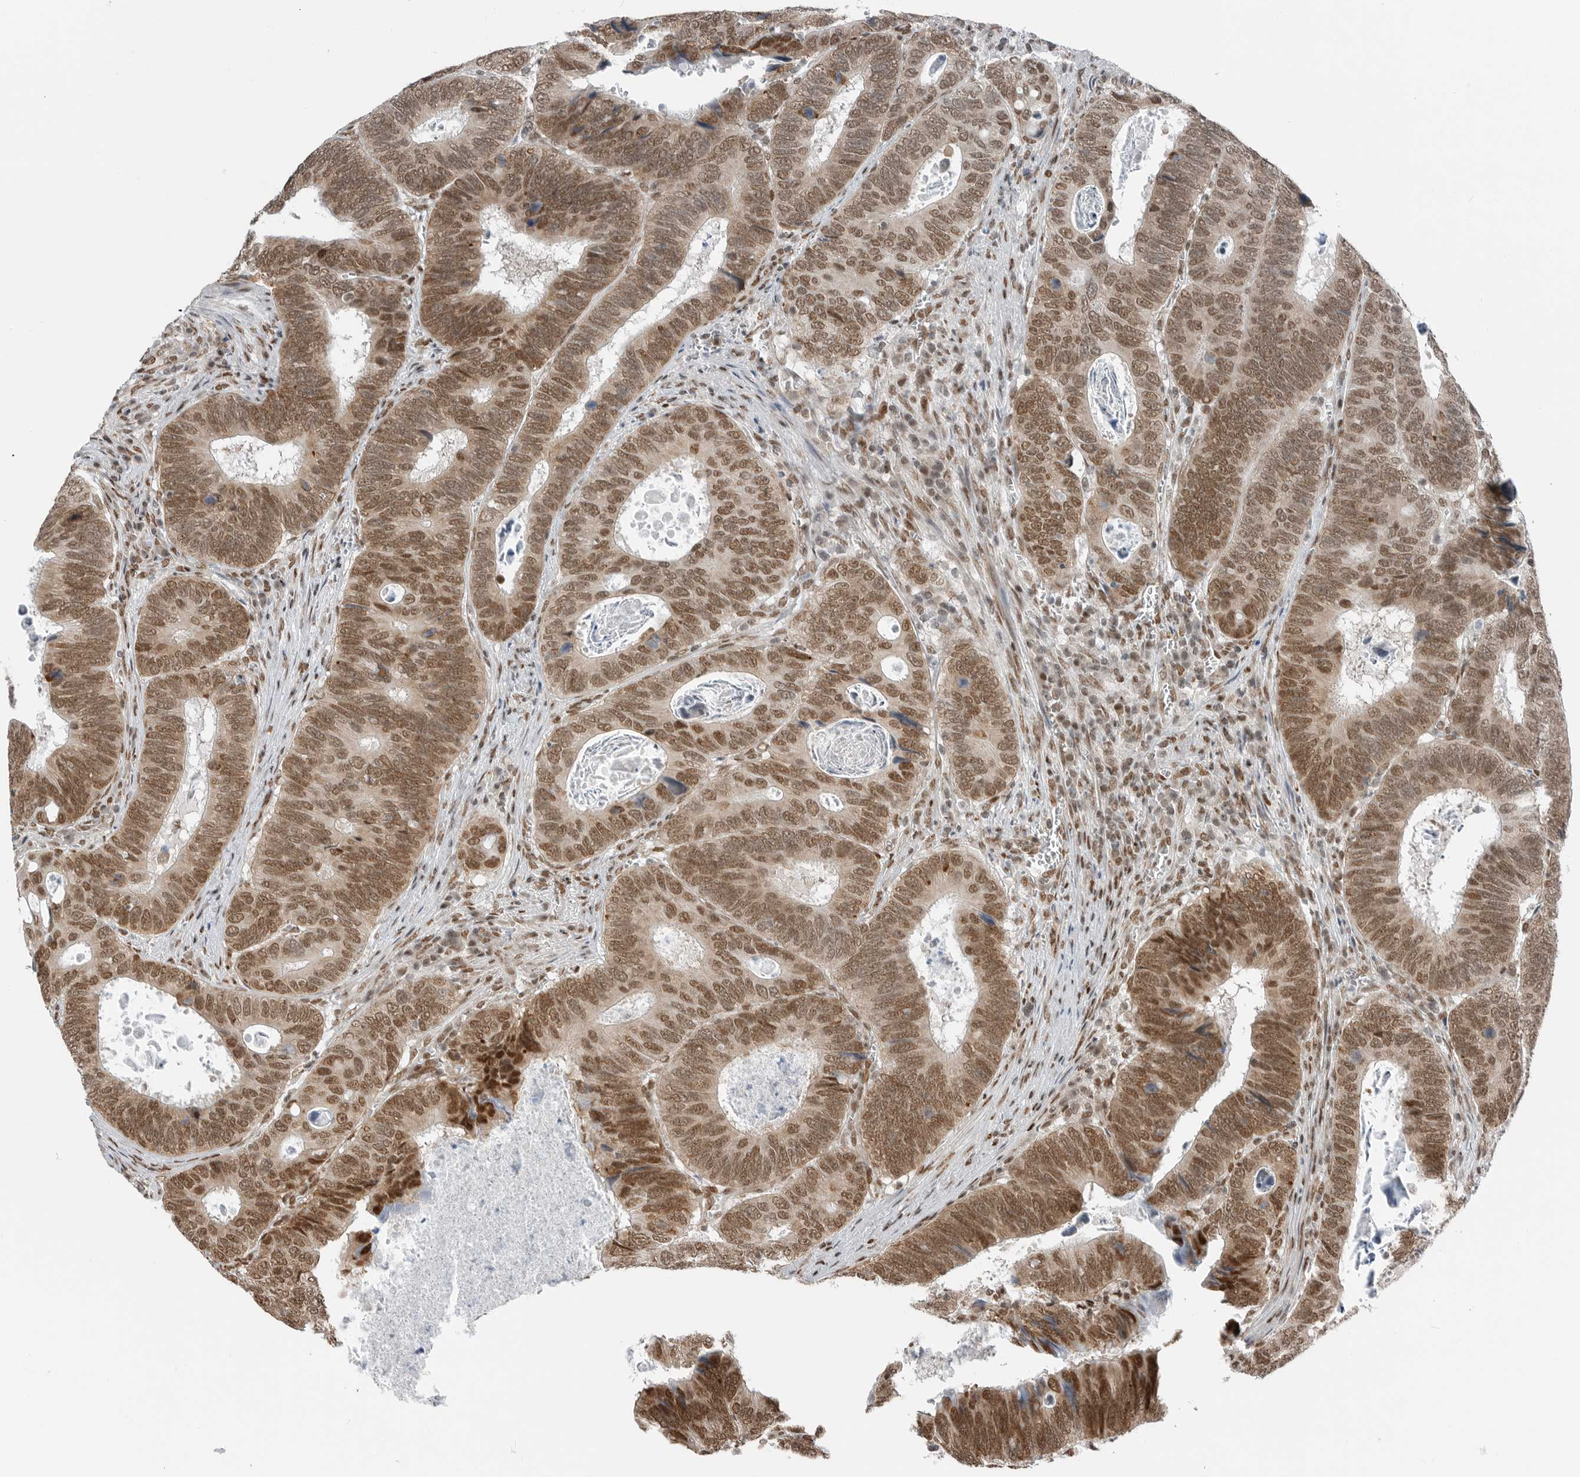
{"staining": {"intensity": "moderate", "quantity": ">75%", "location": "nuclear"}, "tissue": "colorectal cancer", "cell_type": "Tumor cells", "image_type": "cancer", "snomed": [{"axis": "morphology", "description": "Adenocarcinoma, NOS"}, {"axis": "topography", "description": "Colon"}], "caption": "Human colorectal cancer (adenocarcinoma) stained for a protein (brown) reveals moderate nuclear positive staining in approximately >75% of tumor cells.", "gene": "BLZF1", "patient": {"sex": "male", "age": 72}}